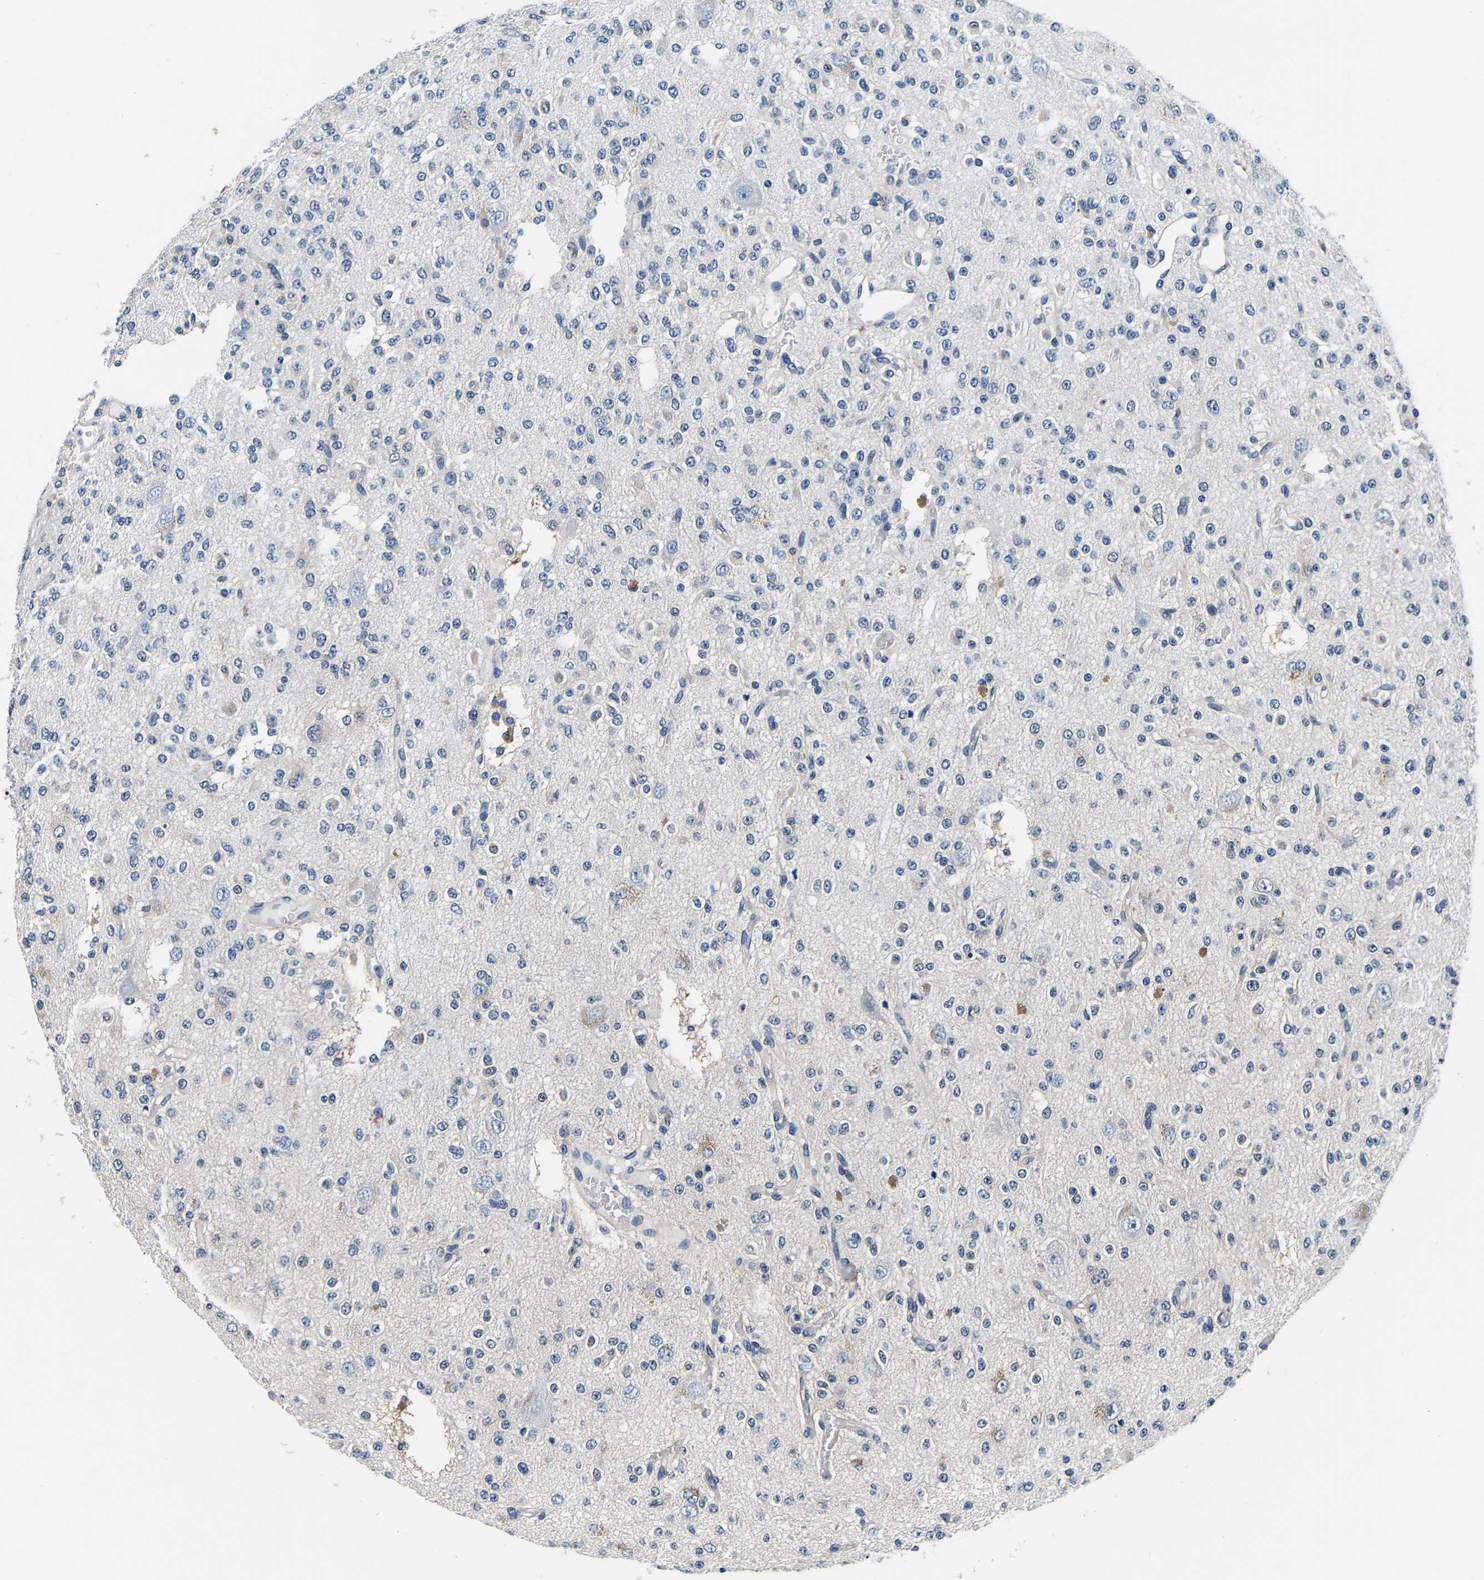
{"staining": {"intensity": "negative", "quantity": "none", "location": "none"}, "tissue": "glioma", "cell_type": "Tumor cells", "image_type": "cancer", "snomed": [{"axis": "morphology", "description": "Glioma, malignant, Low grade"}, {"axis": "topography", "description": "Brain"}], "caption": "Malignant glioma (low-grade) was stained to show a protein in brown. There is no significant positivity in tumor cells.", "gene": "ACO1", "patient": {"sex": "male", "age": 38}}